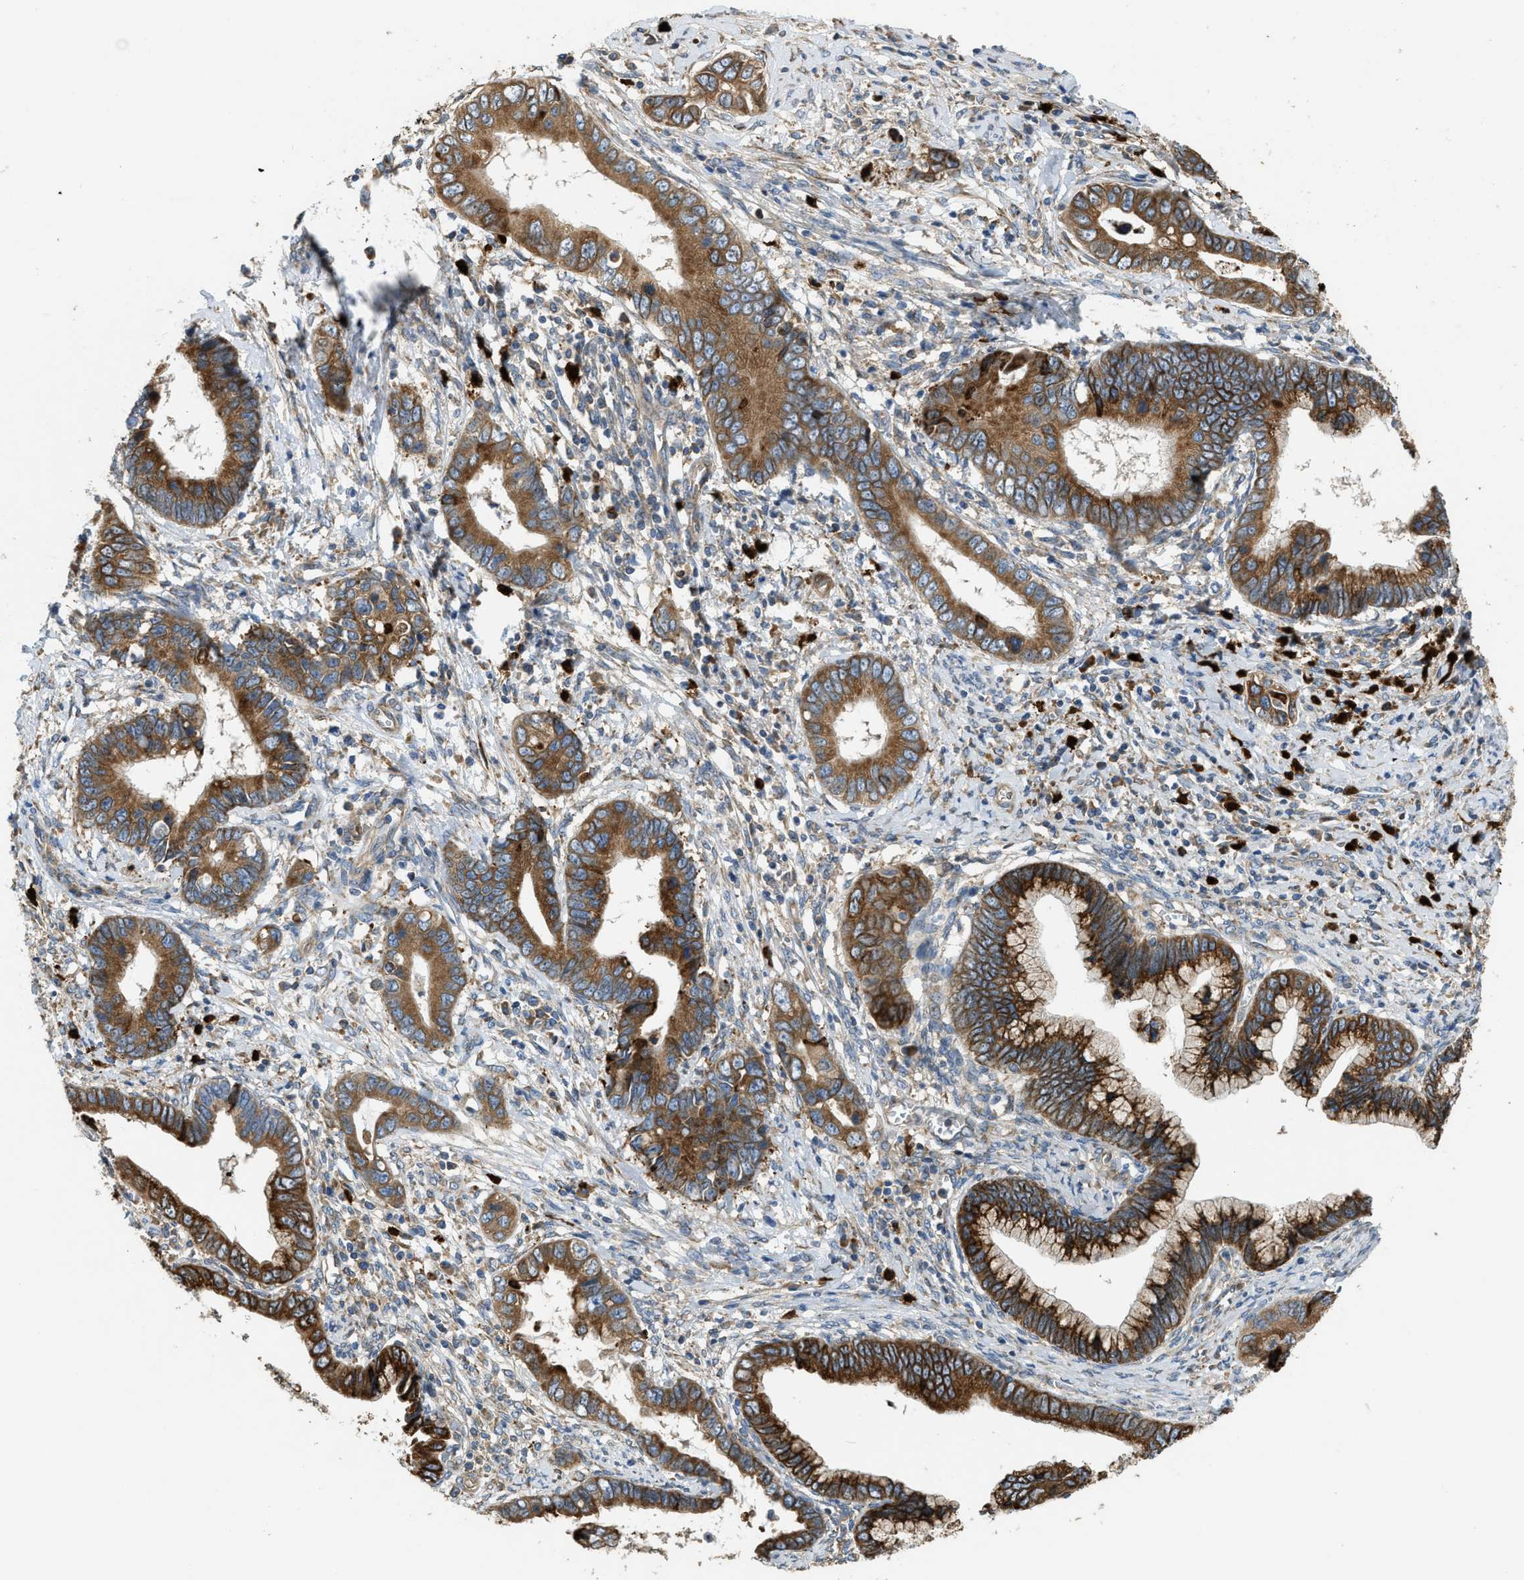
{"staining": {"intensity": "strong", "quantity": ">75%", "location": "cytoplasmic/membranous"}, "tissue": "cervical cancer", "cell_type": "Tumor cells", "image_type": "cancer", "snomed": [{"axis": "morphology", "description": "Adenocarcinoma, NOS"}, {"axis": "topography", "description": "Cervix"}], "caption": "A brown stain labels strong cytoplasmic/membranous positivity of a protein in adenocarcinoma (cervical) tumor cells.", "gene": "TMEM68", "patient": {"sex": "female", "age": 44}}